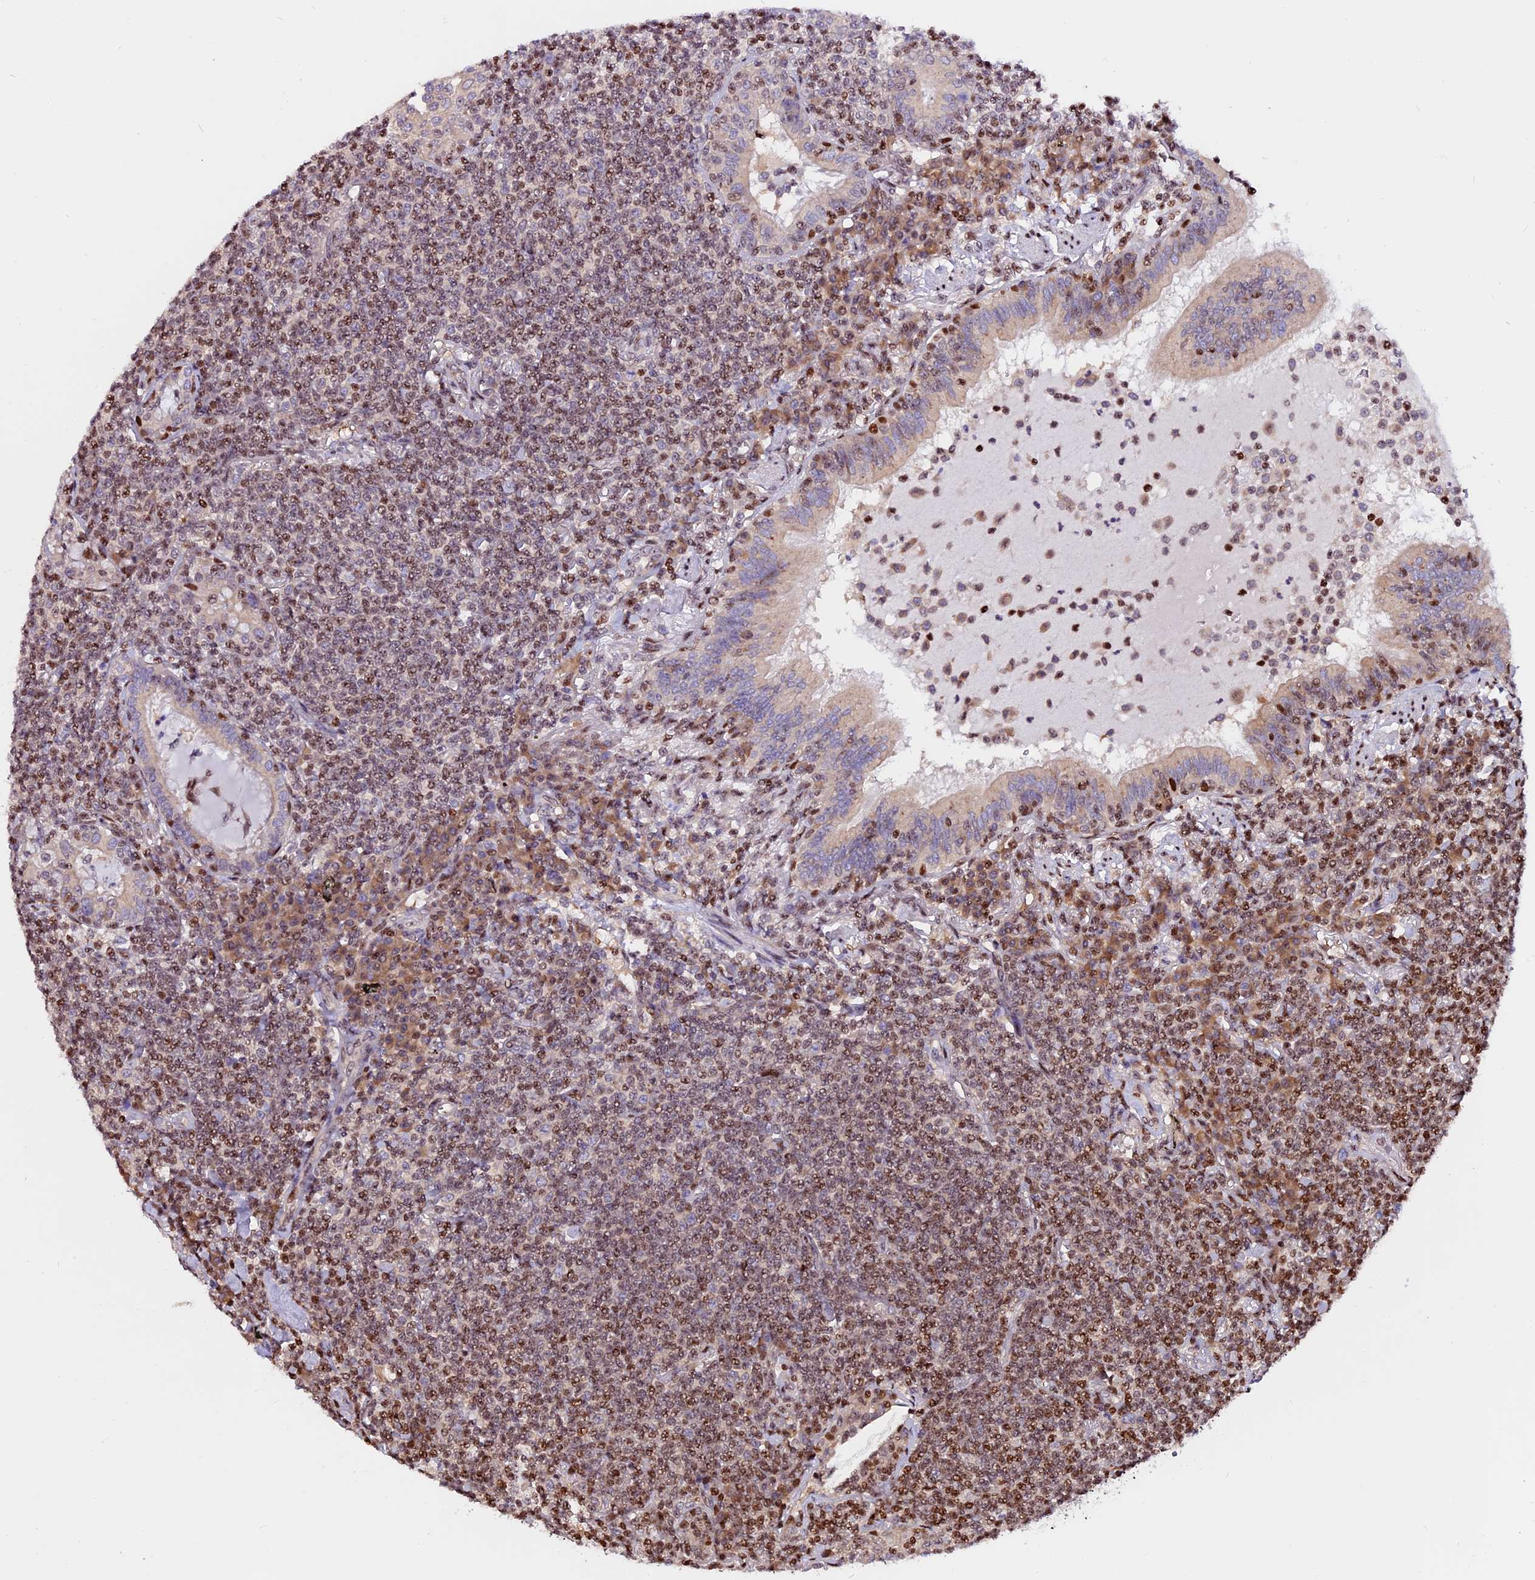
{"staining": {"intensity": "moderate", "quantity": ">75%", "location": "nuclear"}, "tissue": "lymphoma", "cell_type": "Tumor cells", "image_type": "cancer", "snomed": [{"axis": "morphology", "description": "Malignant lymphoma, non-Hodgkin's type, Low grade"}, {"axis": "topography", "description": "Lung"}], "caption": "This micrograph demonstrates lymphoma stained with IHC to label a protein in brown. The nuclear of tumor cells show moderate positivity for the protein. Nuclei are counter-stained blue.", "gene": "RINL", "patient": {"sex": "female", "age": 71}}